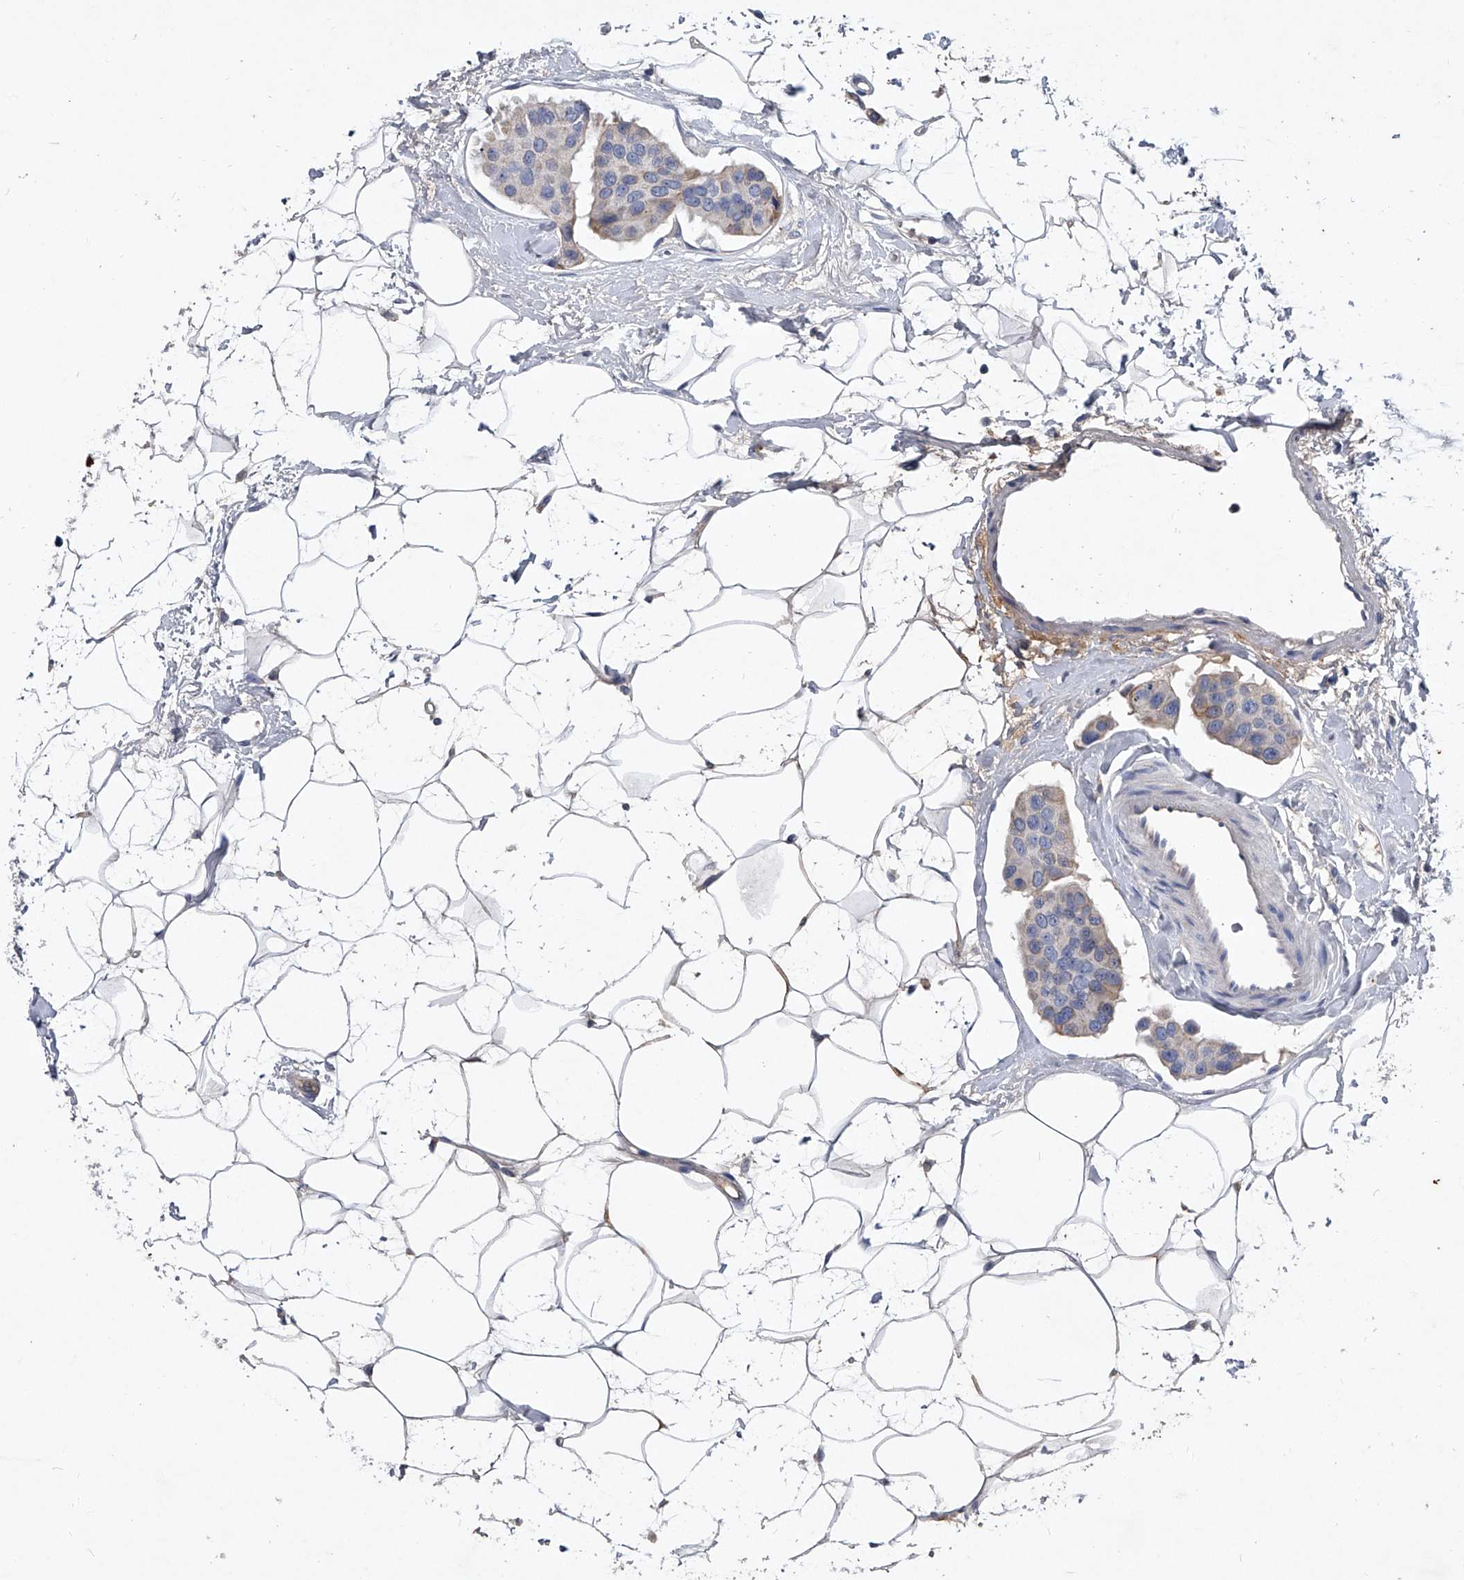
{"staining": {"intensity": "negative", "quantity": "none", "location": "none"}, "tissue": "breast cancer", "cell_type": "Tumor cells", "image_type": "cancer", "snomed": [{"axis": "morphology", "description": "Normal tissue, NOS"}, {"axis": "morphology", "description": "Duct carcinoma"}, {"axis": "topography", "description": "Breast"}], "caption": "The photomicrograph reveals no staining of tumor cells in breast cancer (invasive ductal carcinoma).", "gene": "C5", "patient": {"sex": "female", "age": 39}}